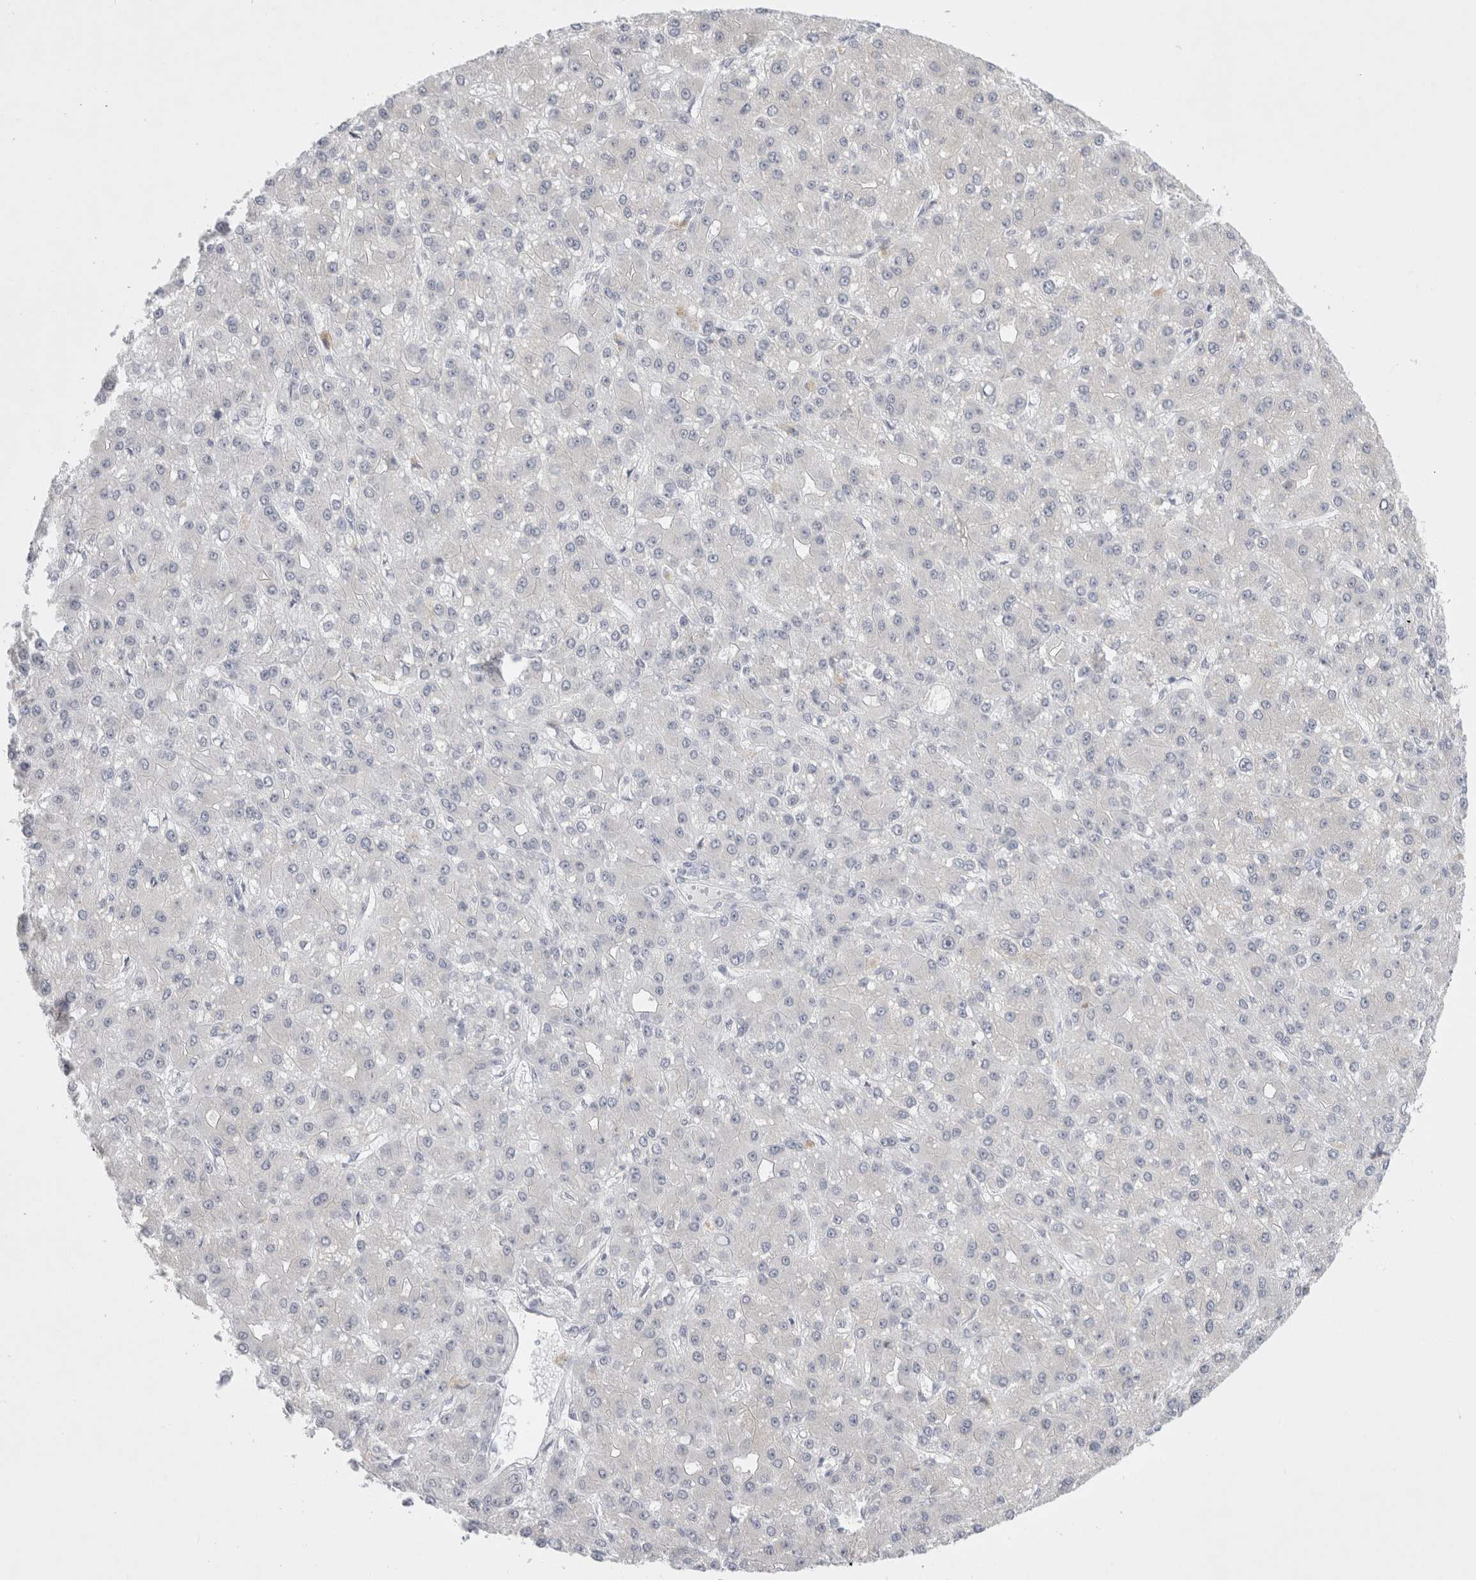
{"staining": {"intensity": "negative", "quantity": "none", "location": "none"}, "tissue": "liver cancer", "cell_type": "Tumor cells", "image_type": "cancer", "snomed": [{"axis": "morphology", "description": "Carcinoma, Hepatocellular, NOS"}, {"axis": "topography", "description": "Liver"}], "caption": "Tumor cells show no significant staining in liver hepatocellular carcinoma.", "gene": "TRMT1L", "patient": {"sex": "male", "age": 67}}